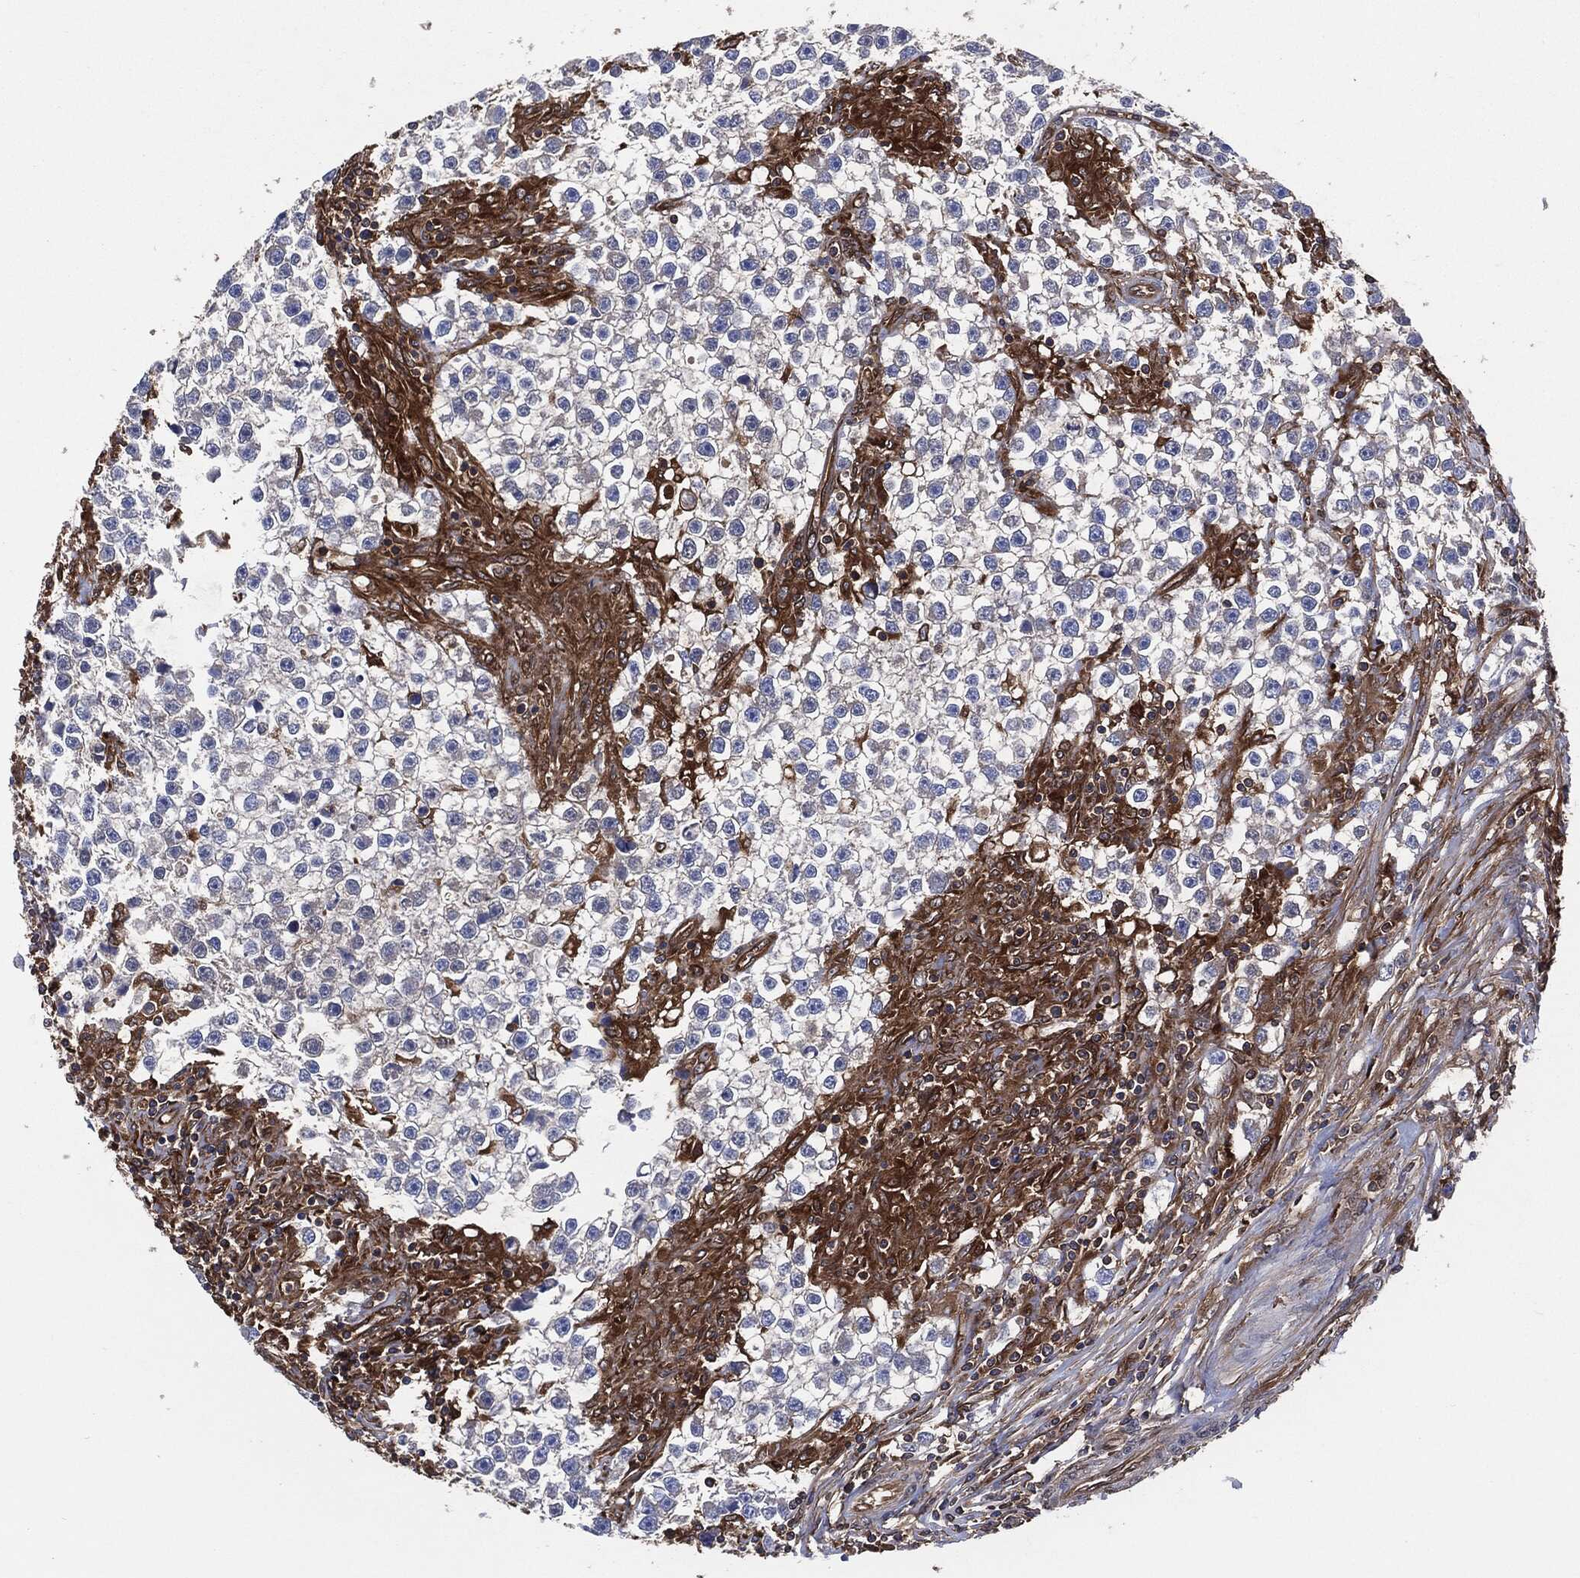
{"staining": {"intensity": "negative", "quantity": "none", "location": "none"}, "tissue": "testis cancer", "cell_type": "Tumor cells", "image_type": "cancer", "snomed": [{"axis": "morphology", "description": "Seminoma, NOS"}, {"axis": "topography", "description": "Testis"}], "caption": "Testis cancer stained for a protein using IHC demonstrates no staining tumor cells.", "gene": "XPNPEP1", "patient": {"sex": "male", "age": 59}}